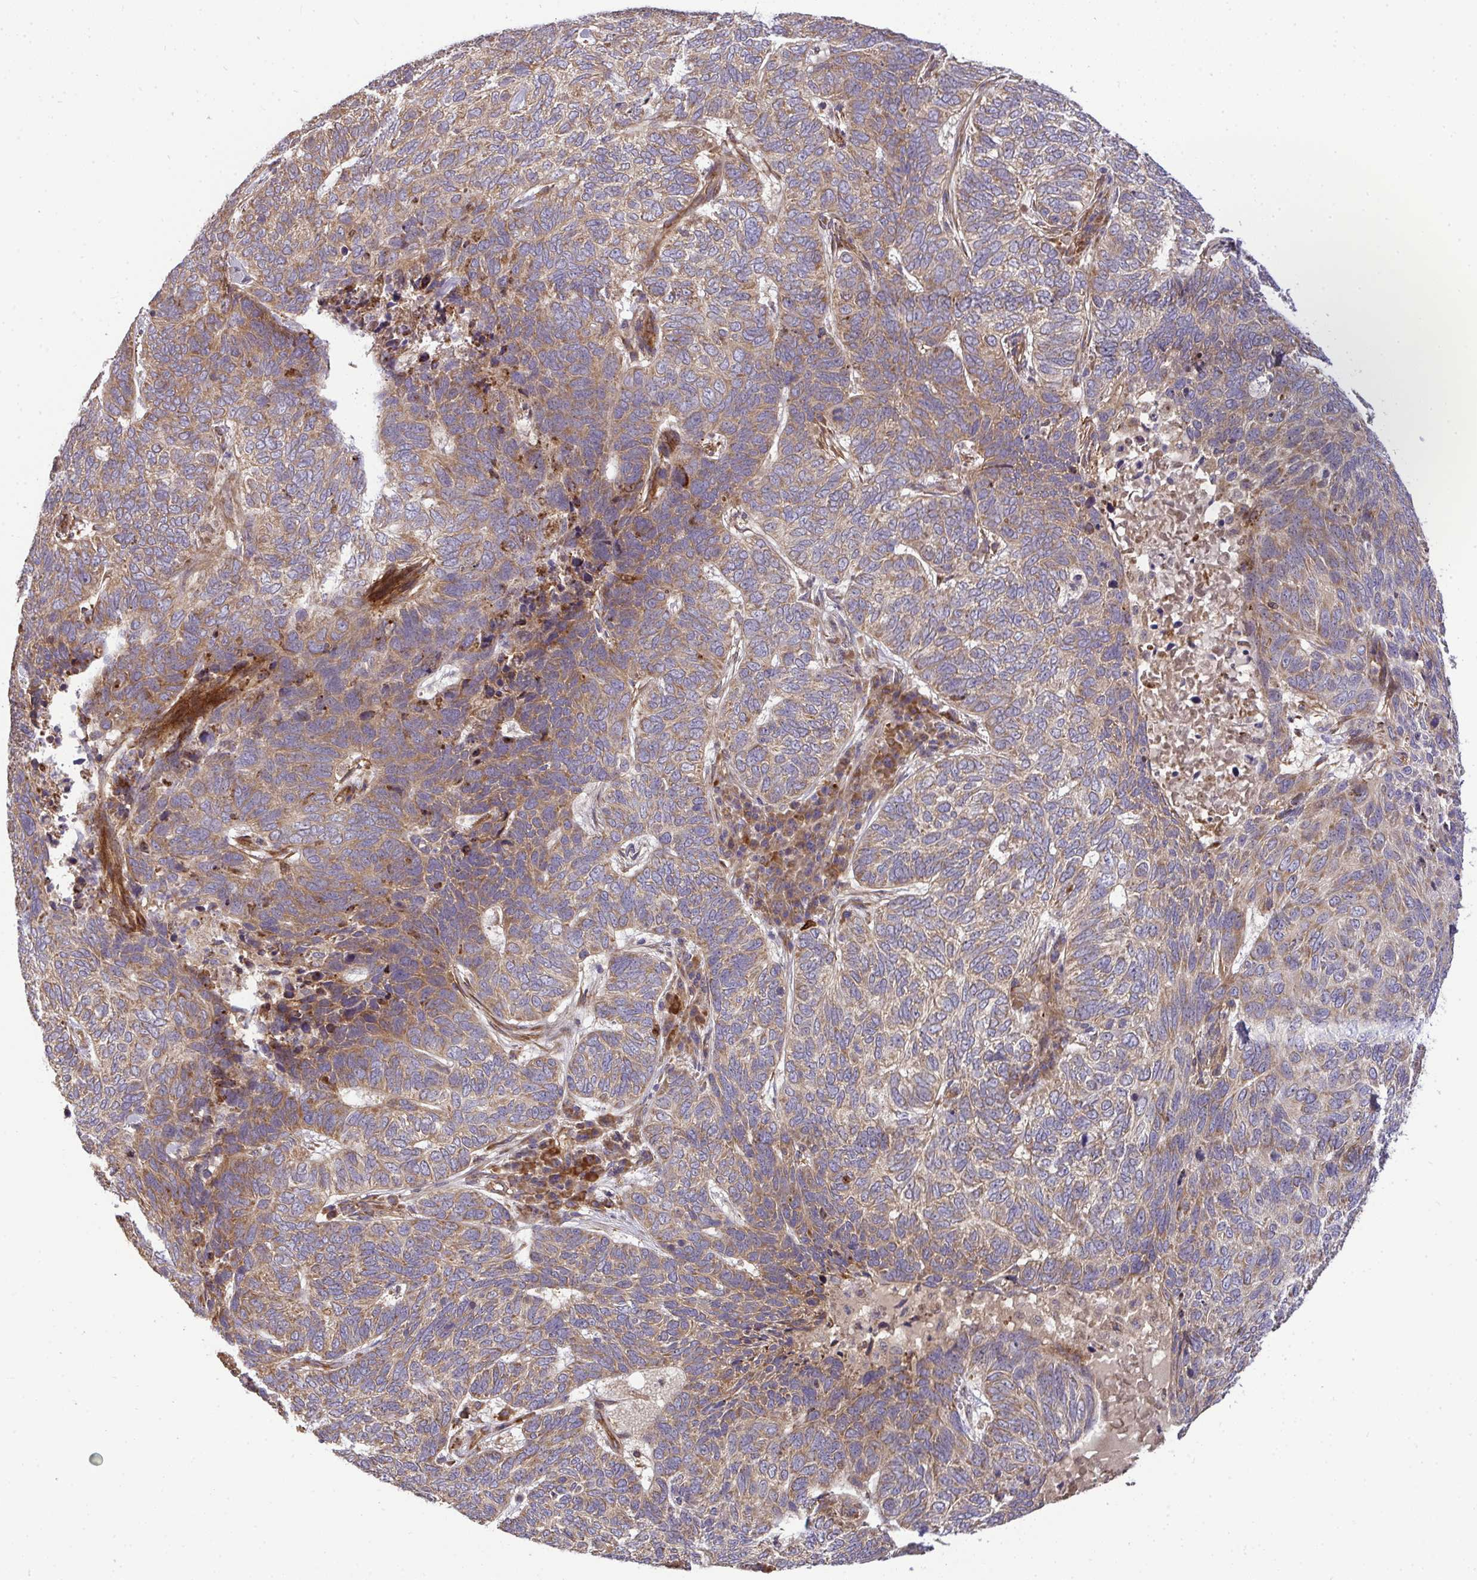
{"staining": {"intensity": "moderate", "quantity": ">75%", "location": "cytoplasmic/membranous"}, "tissue": "skin cancer", "cell_type": "Tumor cells", "image_type": "cancer", "snomed": [{"axis": "morphology", "description": "Basal cell carcinoma"}, {"axis": "topography", "description": "Skin"}], "caption": "This photomicrograph exhibits skin cancer (basal cell carcinoma) stained with immunohistochemistry (IHC) to label a protein in brown. The cytoplasmic/membranous of tumor cells show moderate positivity for the protein. Nuclei are counter-stained blue.", "gene": "B4GALT6", "patient": {"sex": "female", "age": 65}}